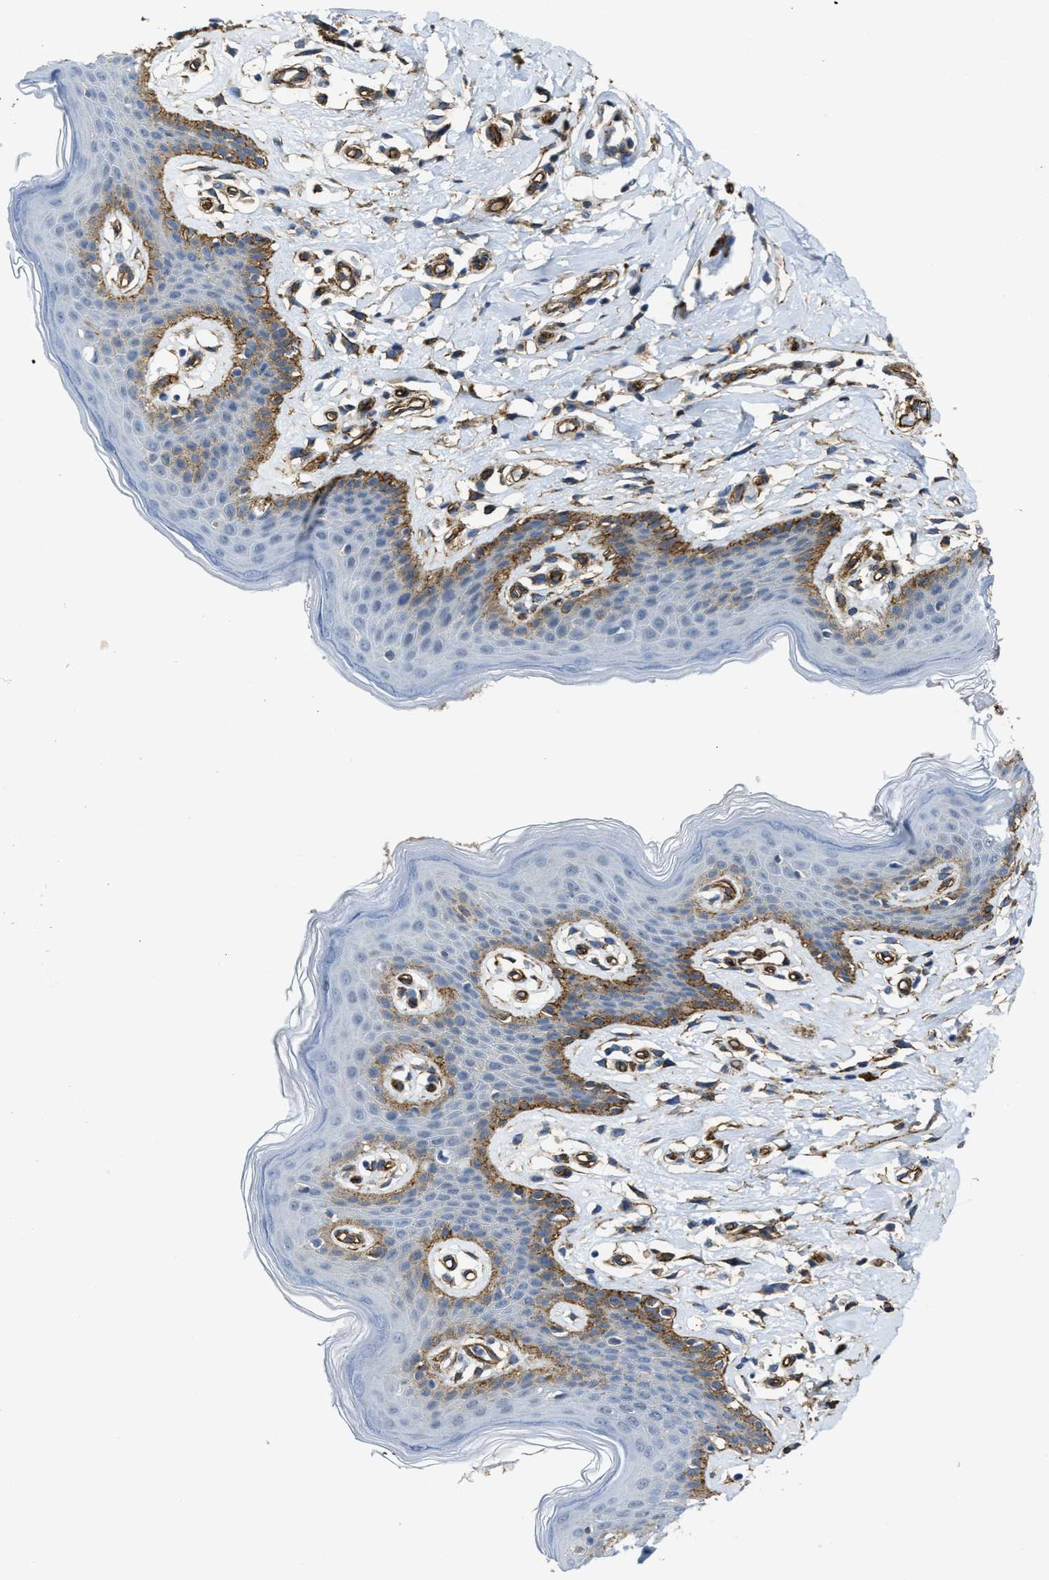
{"staining": {"intensity": "moderate", "quantity": "<25%", "location": "cytoplasmic/membranous"}, "tissue": "skin", "cell_type": "Epidermal cells", "image_type": "normal", "snomed": [{"axis": "morphology", "description": "Normal tissue, NOS"}, {"axis": "topography", "description": "Vulva"}], "caption": "Normal skin was stained to show a protein in brown. There is low levels of moderate cytoplasmic/membranous staining in approximately <25% of epidermal cells. The staining was performed using DAB (3,3'-diaminobenzidine), with brown indicating positive protein expression. Nuclei are stained blue with hematoxylin.", "gene": "NAB1", "patient": {"sex": "female", "age": 66}}